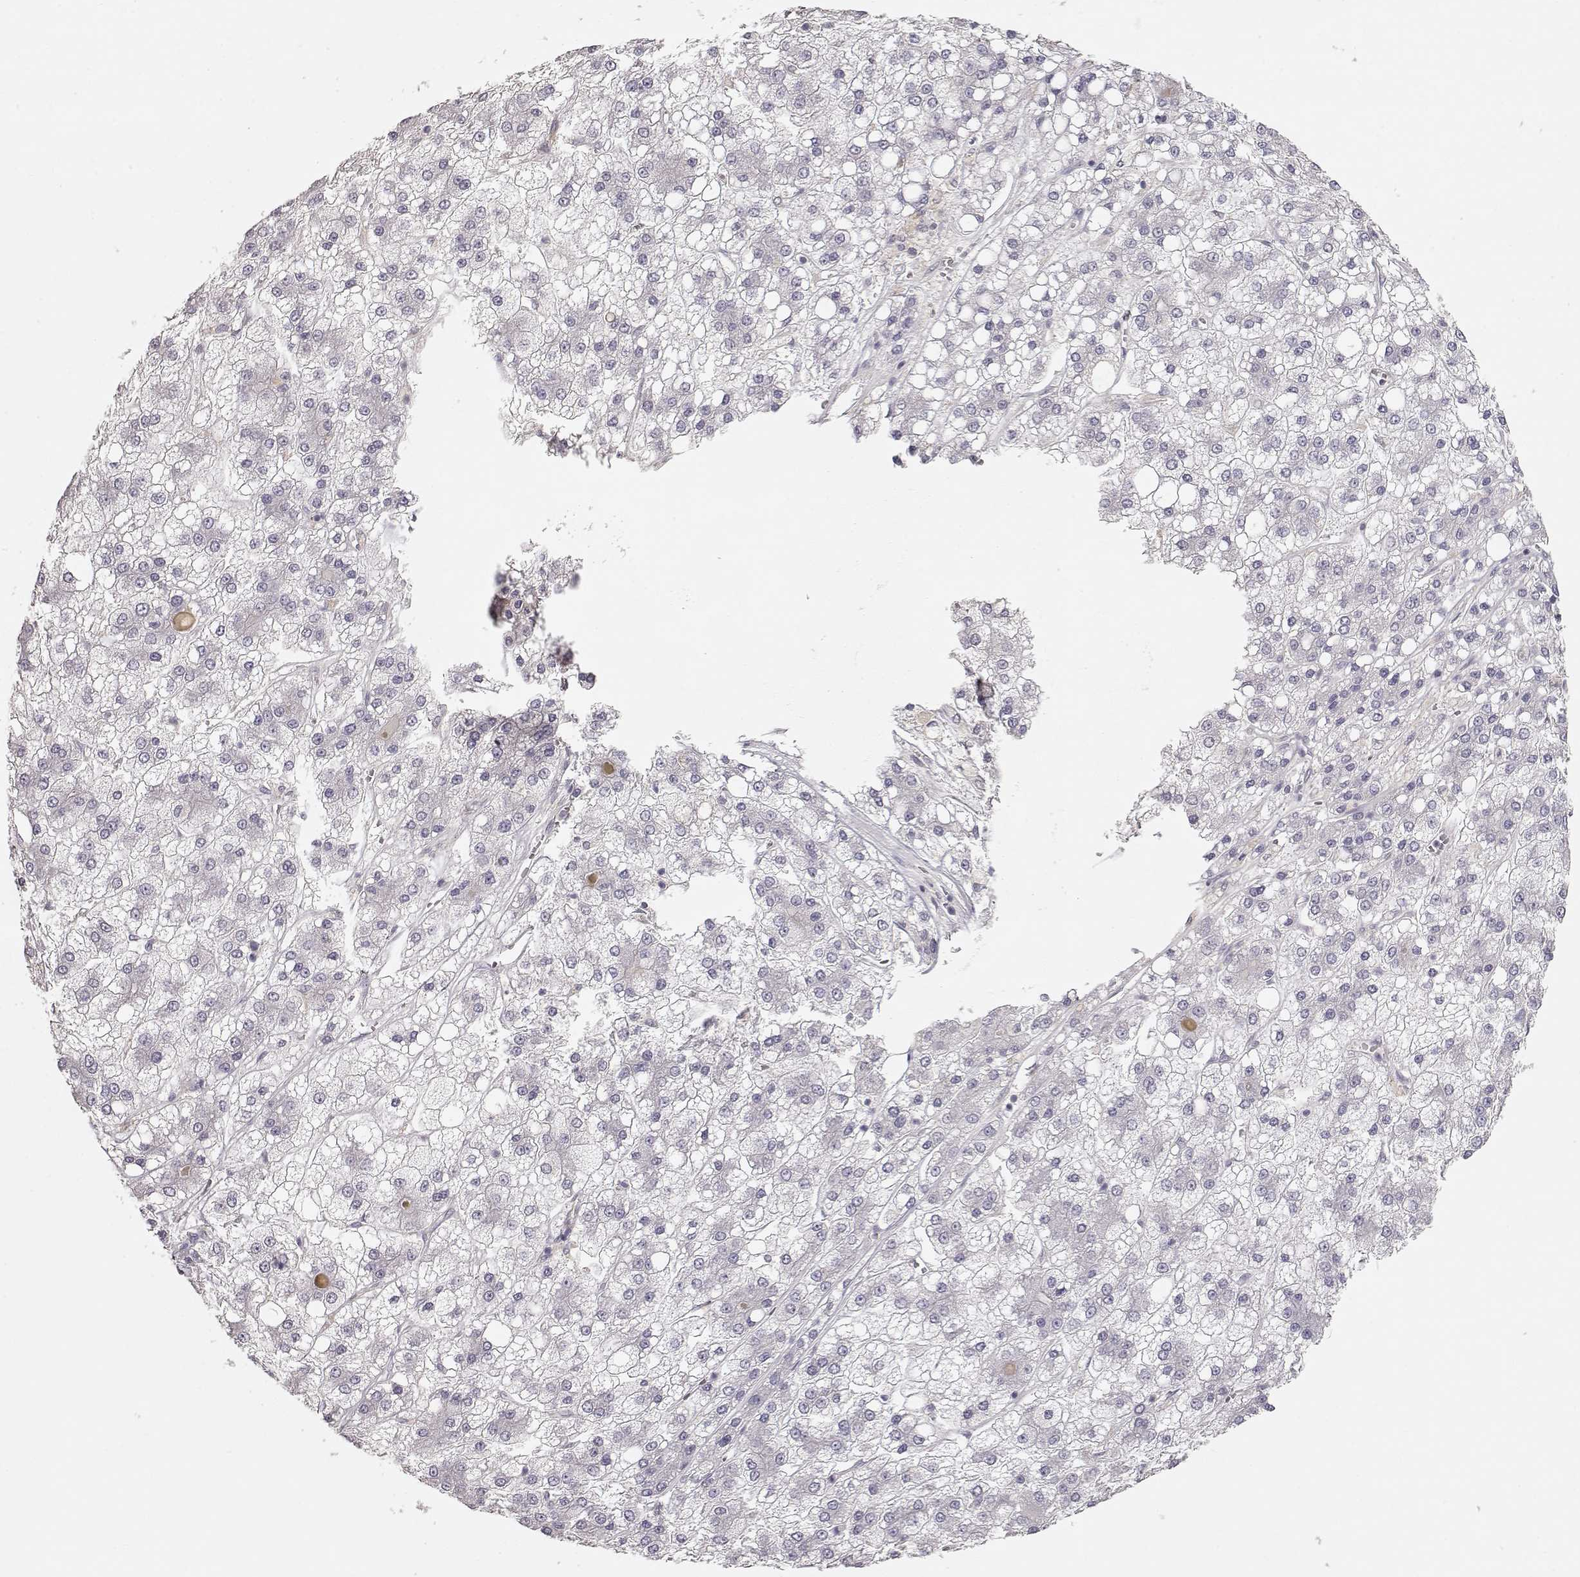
{"staining": {"intensity": "negative", "quantity": "none", "location": "none"}, "tissue": "liver cancer", "cell_type": "Tumor cells", "image_type": "cancer", "snomed": [{"axis": "morphology", "description": "Carcinoma, Hepatocellular, NOS"}, {"axis": "topography", "description": "Liver"}], "caption": "DAB immunohistochemical staining of liver hepatocellular carcinoma exhibits no significant expression in tumor cells.", "gene": "ARHGAP8", "patient": {"sex": "male", "age": 73}}